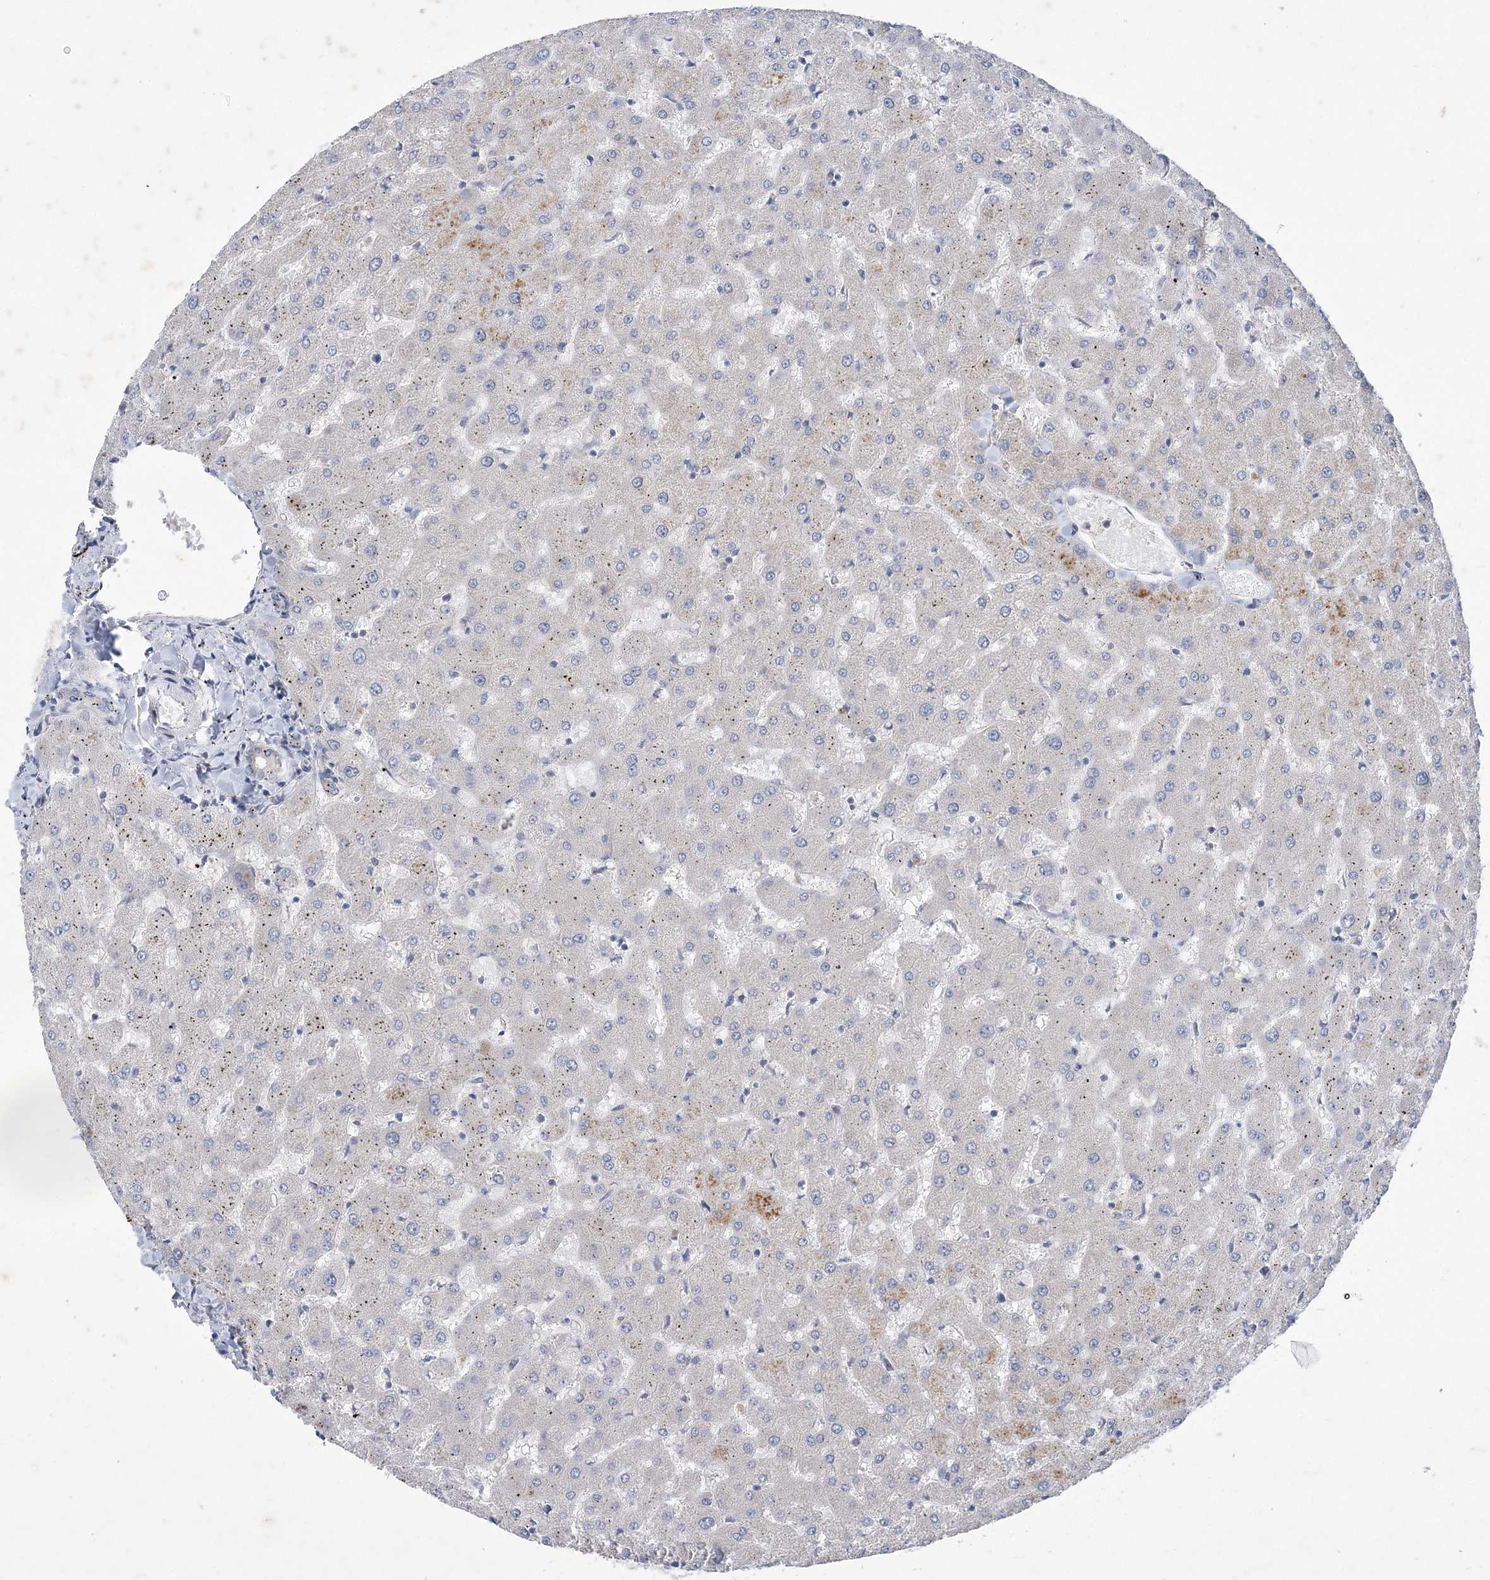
{"staining": {"intensity": "negative", "quantity": "none", "location": "none"}, "tissue": "liver", "cell_type": "Cholangiocytes", "image_type": "normal", "snomed": [{"axis": "morphology", "description": "Normal tissue, NOS"}, {"axis": "topography", "description": "Liver"}], "caption": "Immunohistochemistry (IHC) image of unremarkable liver: human liver stained with DAB exhibits no significant protein staining in cholangiocytes.", "gene": "ANKRD35", "patient": {"sex": "female", "age": 63}}